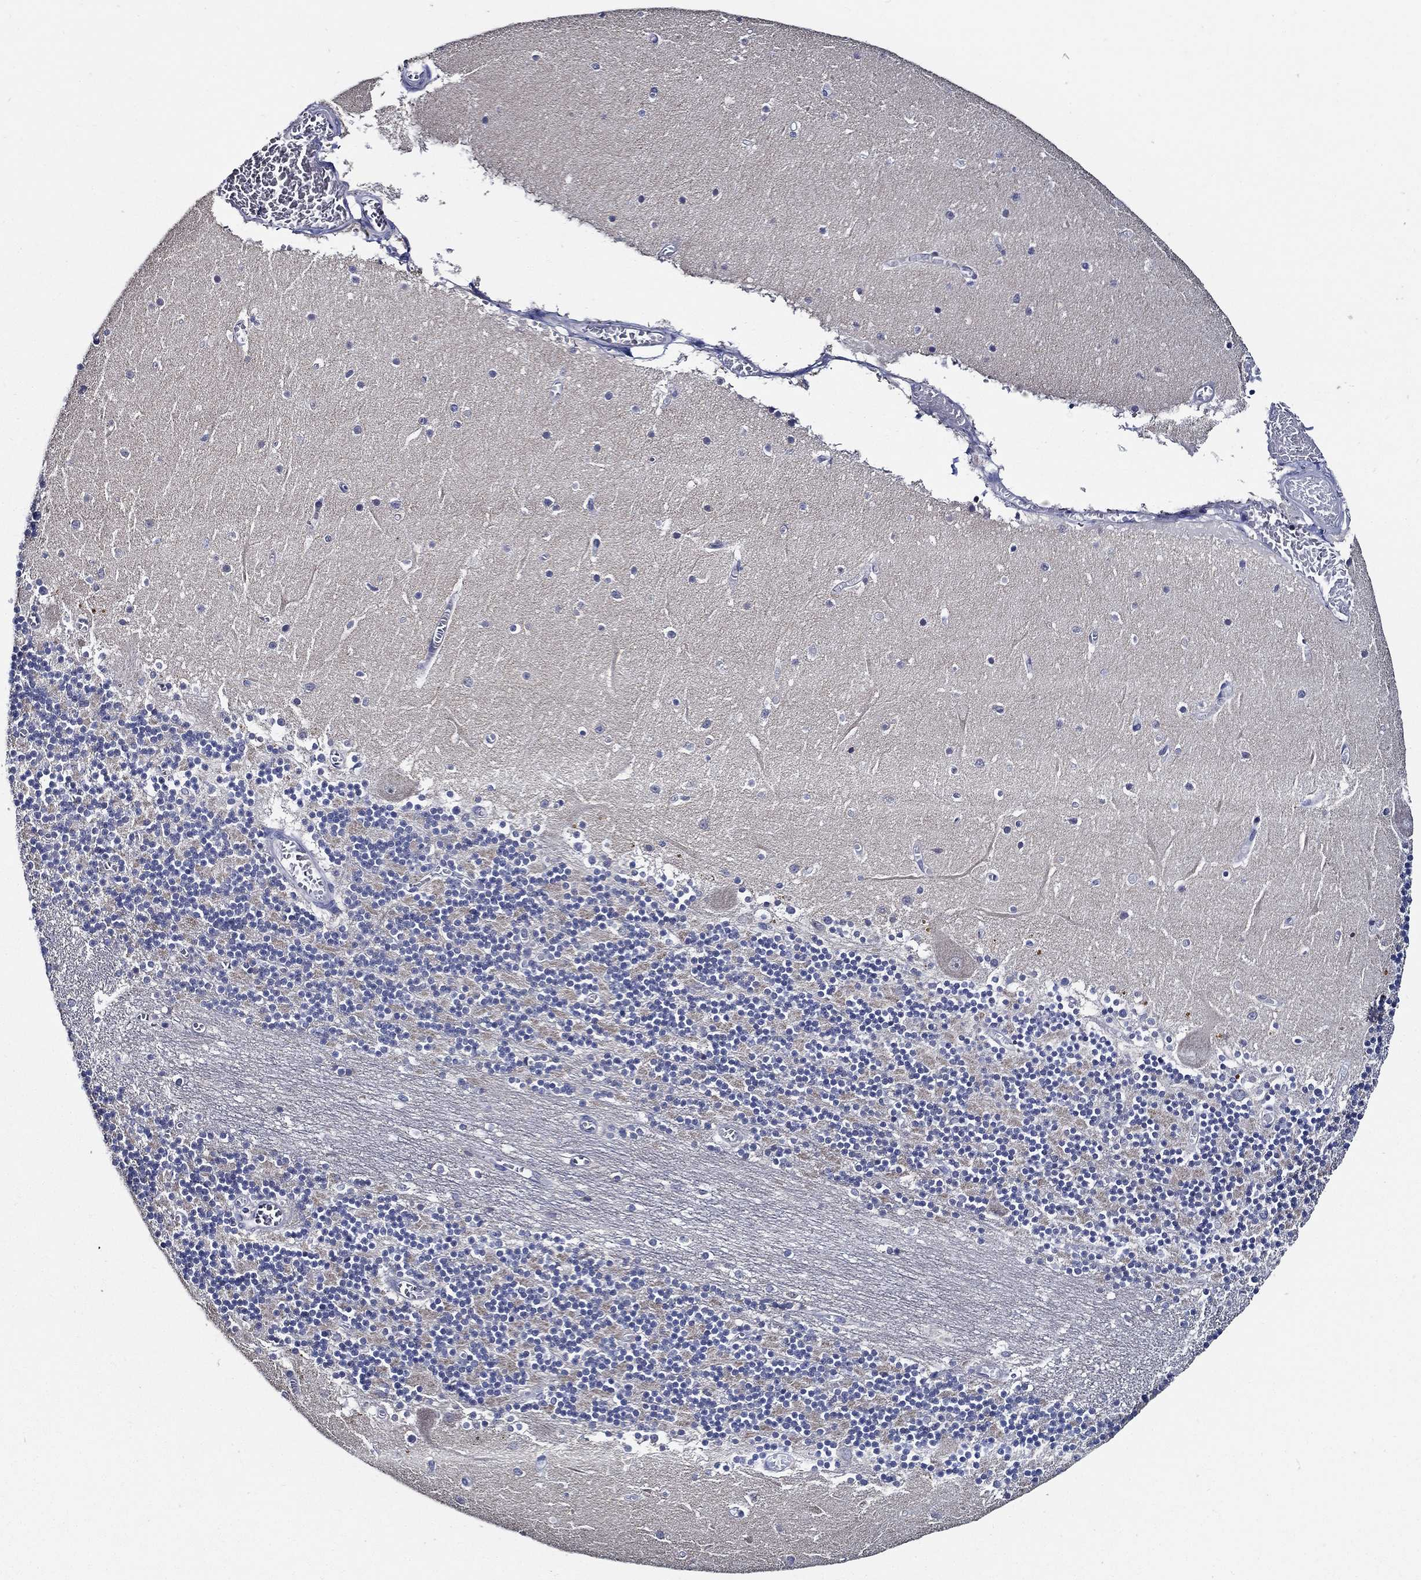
{"staining": {"intensity": "negative", "quantity": "none", "location": "none"}, "tissue": "cerebellum", "cell_type": "Cells in granular layer", "image_type": "normal", "snomed": [{"axis": "morphology", "description": "Normal tissue, NOS"}, {"axis": "topography", "description": "Cerebellum"}], "caption": "High magnification brightfield microscopy of unremarkable cerebellum stained with DAB (brown) and counterstained with hematoxylin (blue): cells in granular layer show no significant expression. (Stains: DAB (3,3'-diaminobenzidine) immunohistochemistry with hematoxylin counter stain, Microscopy: brightfield microscopy at high magnification).", "gene": "WDR53", "patient": {"sex": "female", "age": 28}}